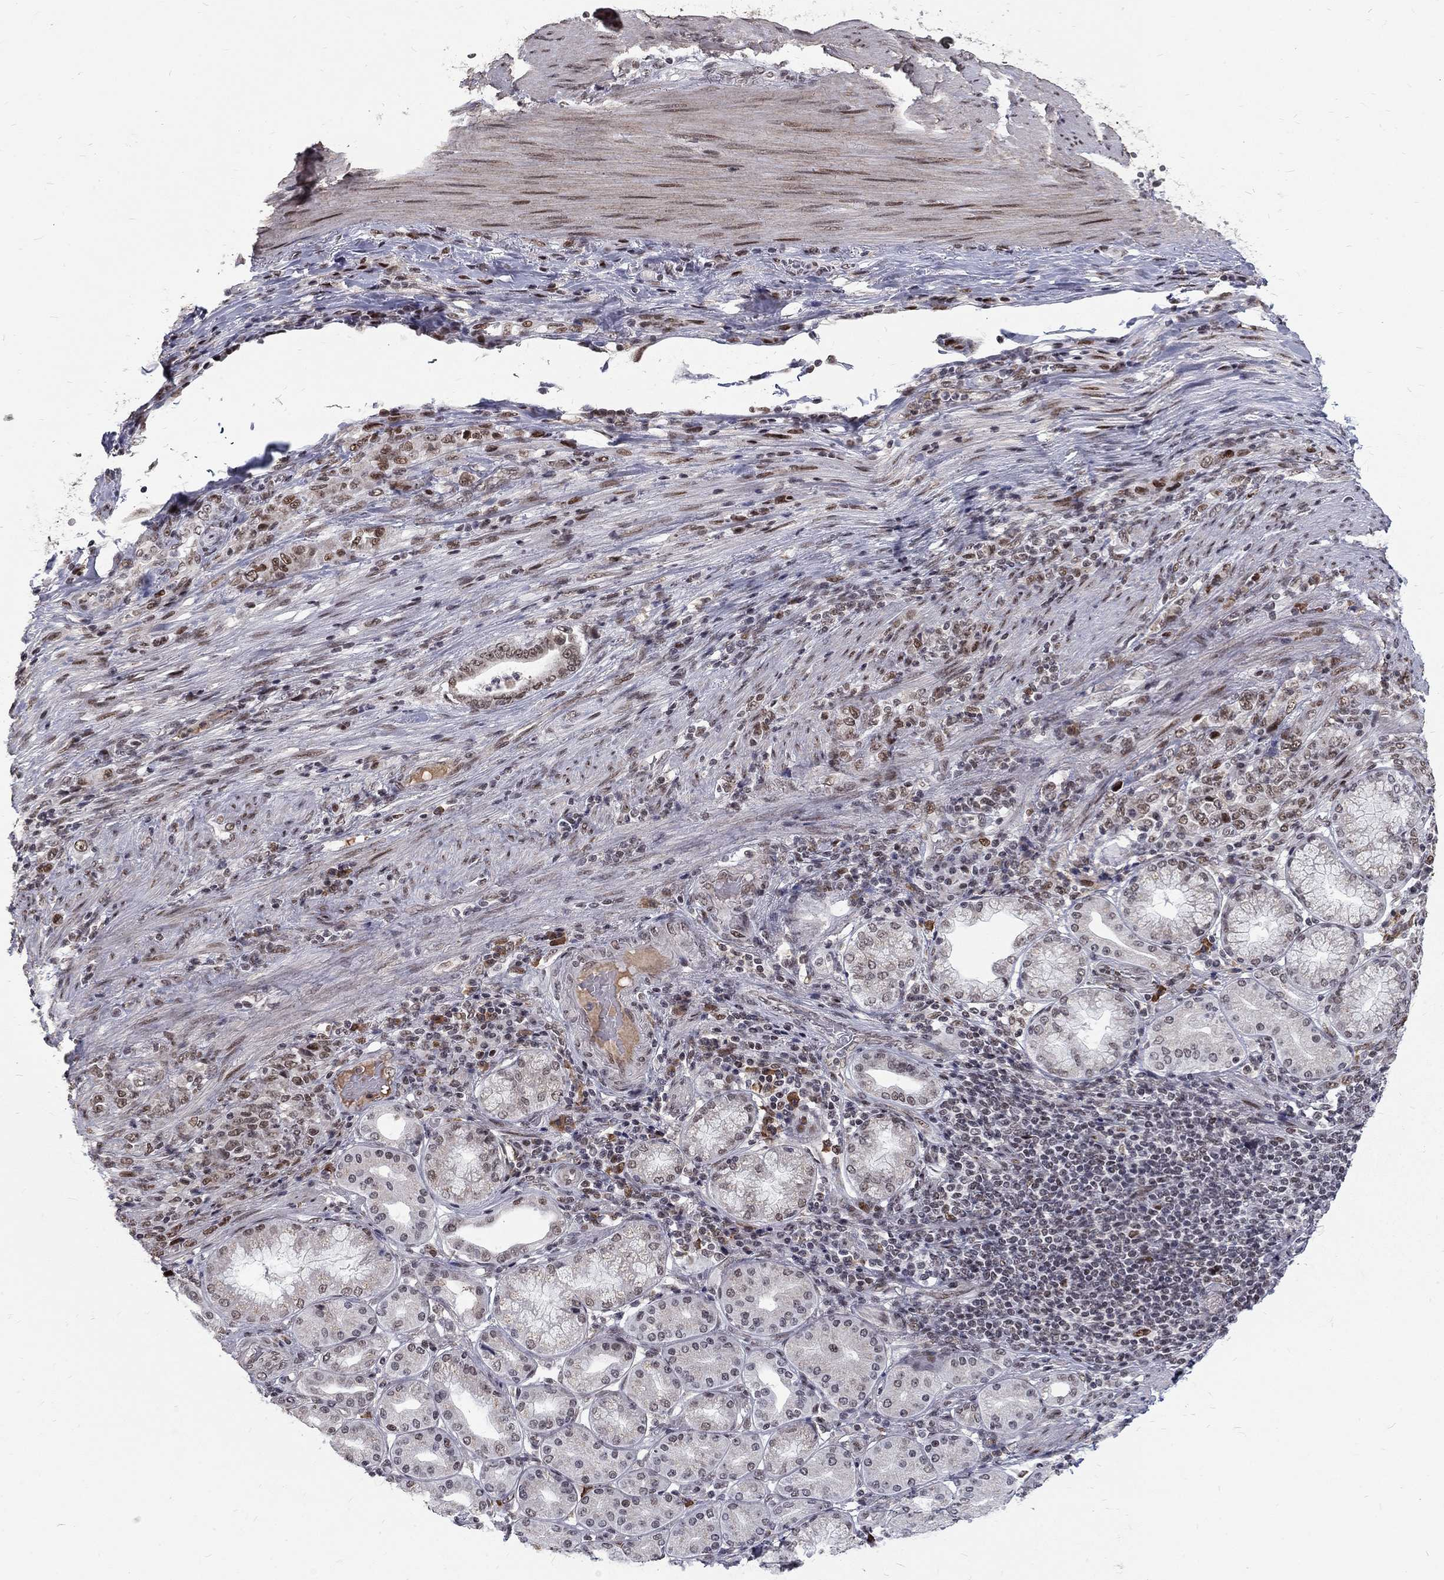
{"staining": {"intensity": "moderate", "quantity": "25%-75%", "location": "nuclear"}, "tissue": "stomach cancer", "cell_type": "Tumor cells", "image_type": "cancer", "snomed": [{"axis": "morphology", "description": "Normal tissue, NOS"}, {"axis": "morphology", "description": "Adenocarcinoma, NOS"}, {"axis": "topography", "description": "Stomach"}], "caption": "Stomach cancer (adenocarcinoma) was stained to show a protein in brown. There is medium levels of moderate nuclear staining in about 25%-75% of tumor cells.", "gene": "TCEAL1", "patient": {"sex": "female", "age": 79}}